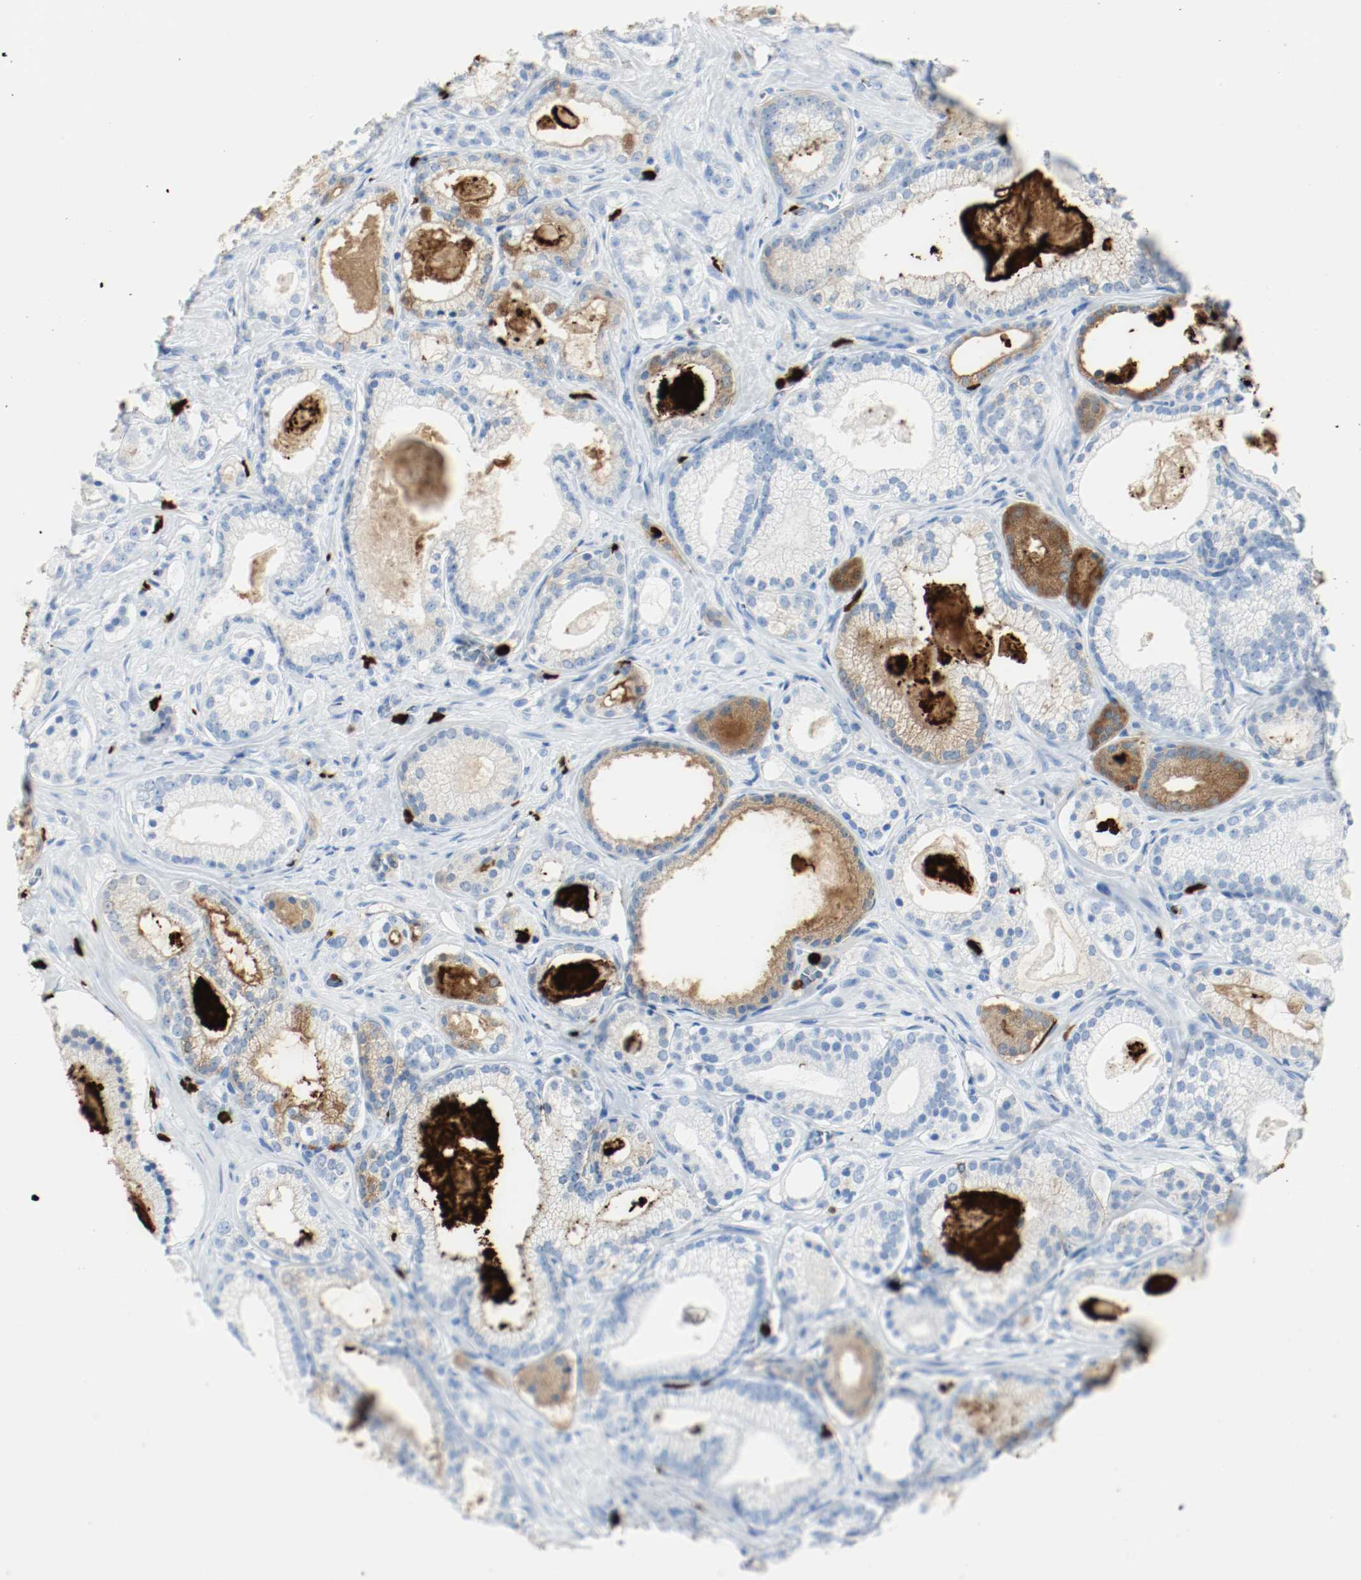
{"staining": {"intensity": "moderate", "quantity": "<25%", "location": "cytoplasmic/membranous"}, "tissue": "prostate cancer", "cell_type": "Tumor cells", "image_type": "cancer", "snomed": [{"axis": "morphology", "description": "Adenocarcinoma, Low grade"}, {"axis": "topography", "description": "Prostate"}], "caption": "Tumor cells display moderate cytoplasmic/membranous staining in approximately <25% of cells in prostate cancer.", "gene": "S100A9", "patient": {"sex": "male", "age": 59}}